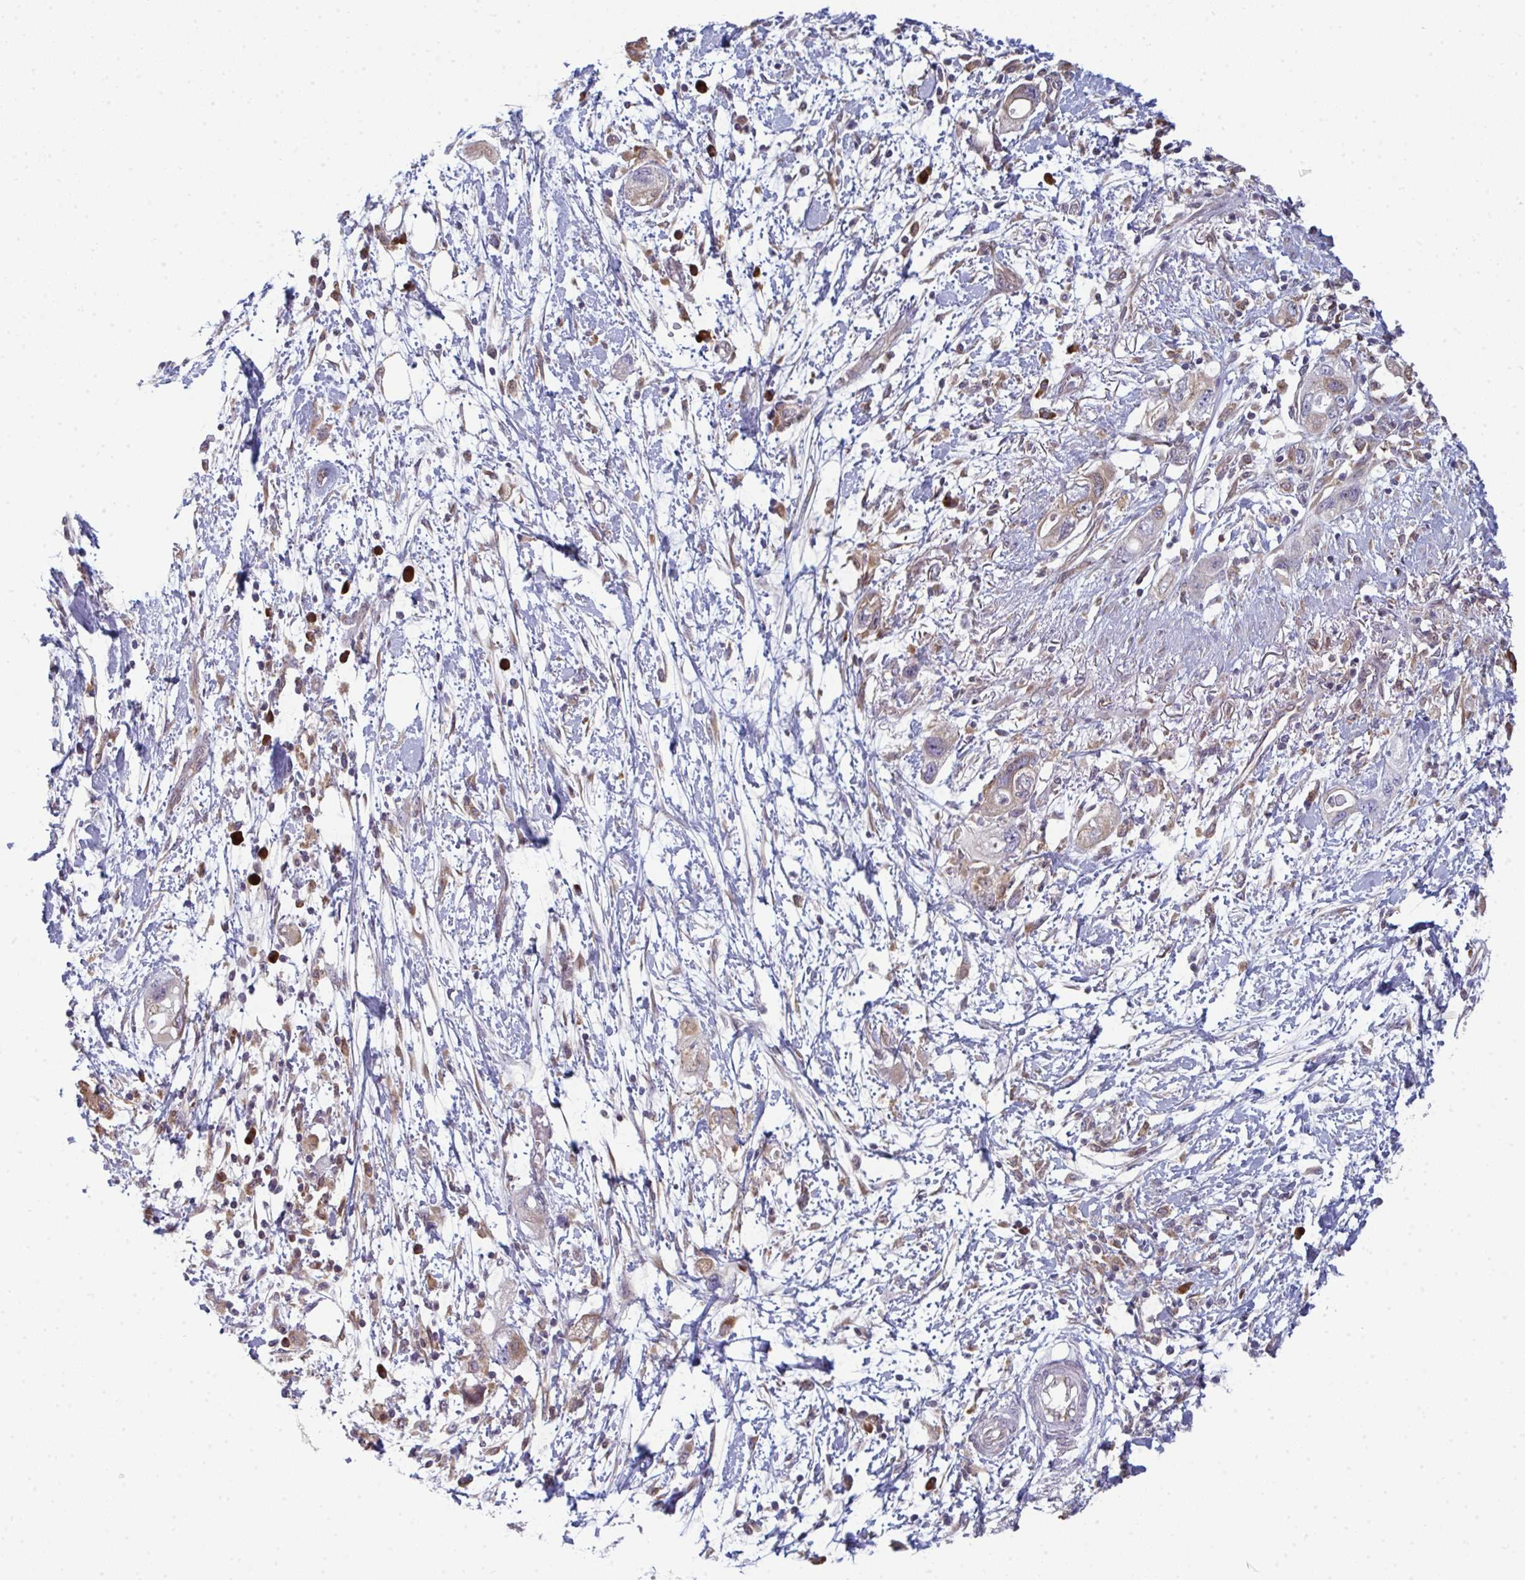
{"staining": {"intensity": "weak", "quantity": "25%-75%", "location": "cytoplasmic/membranous"}, "tissue": "pancreatic cancer", "cell_type": "Tumor cells", "image_type": "cancer", "snomed": [{"axis": "morphology", "description": "Adenocarcinoma, NOS"}, {"axis": "topography", "description": "Pancreas"}], "caption": "There is low levels of weak cytoplasmic/membranous staining in tumor cells of pancreatic cancer (adenocarcinoma), as demonstrated by immunohistochemical staining (brown color).", "gene": "LYSMD4", "patient": {"sex": "female", "age": 72}}